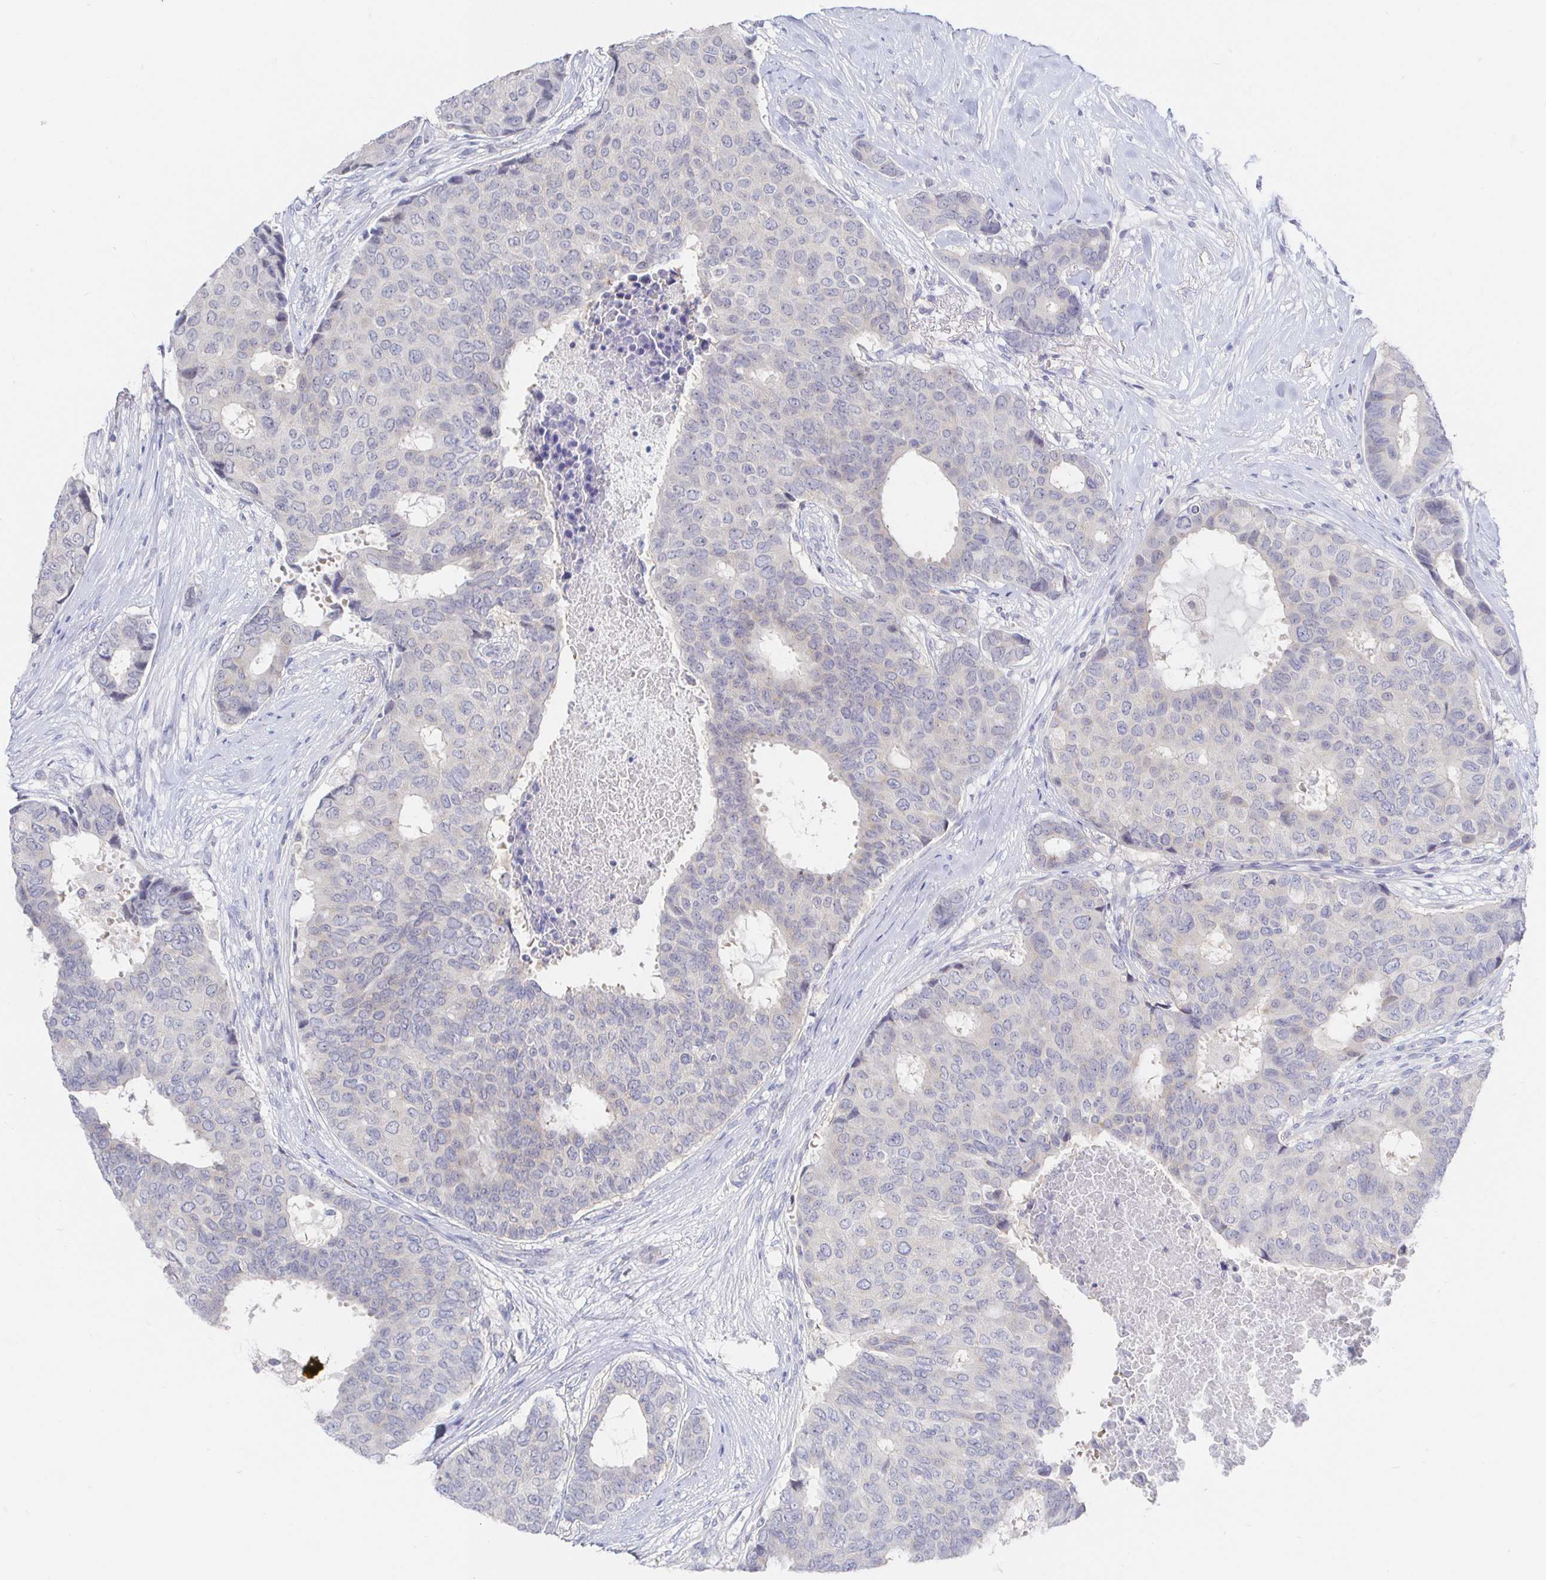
{"staining": {"intensity": "negative", "quantity": "none", "location": "none"}, "tissue": "breast cancer", "cell_type": "Tumor cells", "image_type": "cancer", "snomed": [{"axis": "morphology", "description": "Duct carcinoma"}, {"axis": "topography", "description": "Breast"}], "caption": "Image shows no significant protein staining in tumor cells of breast cancer.", "gene": "LRRC23", "patient": {"sex": "female", "age": 75}}